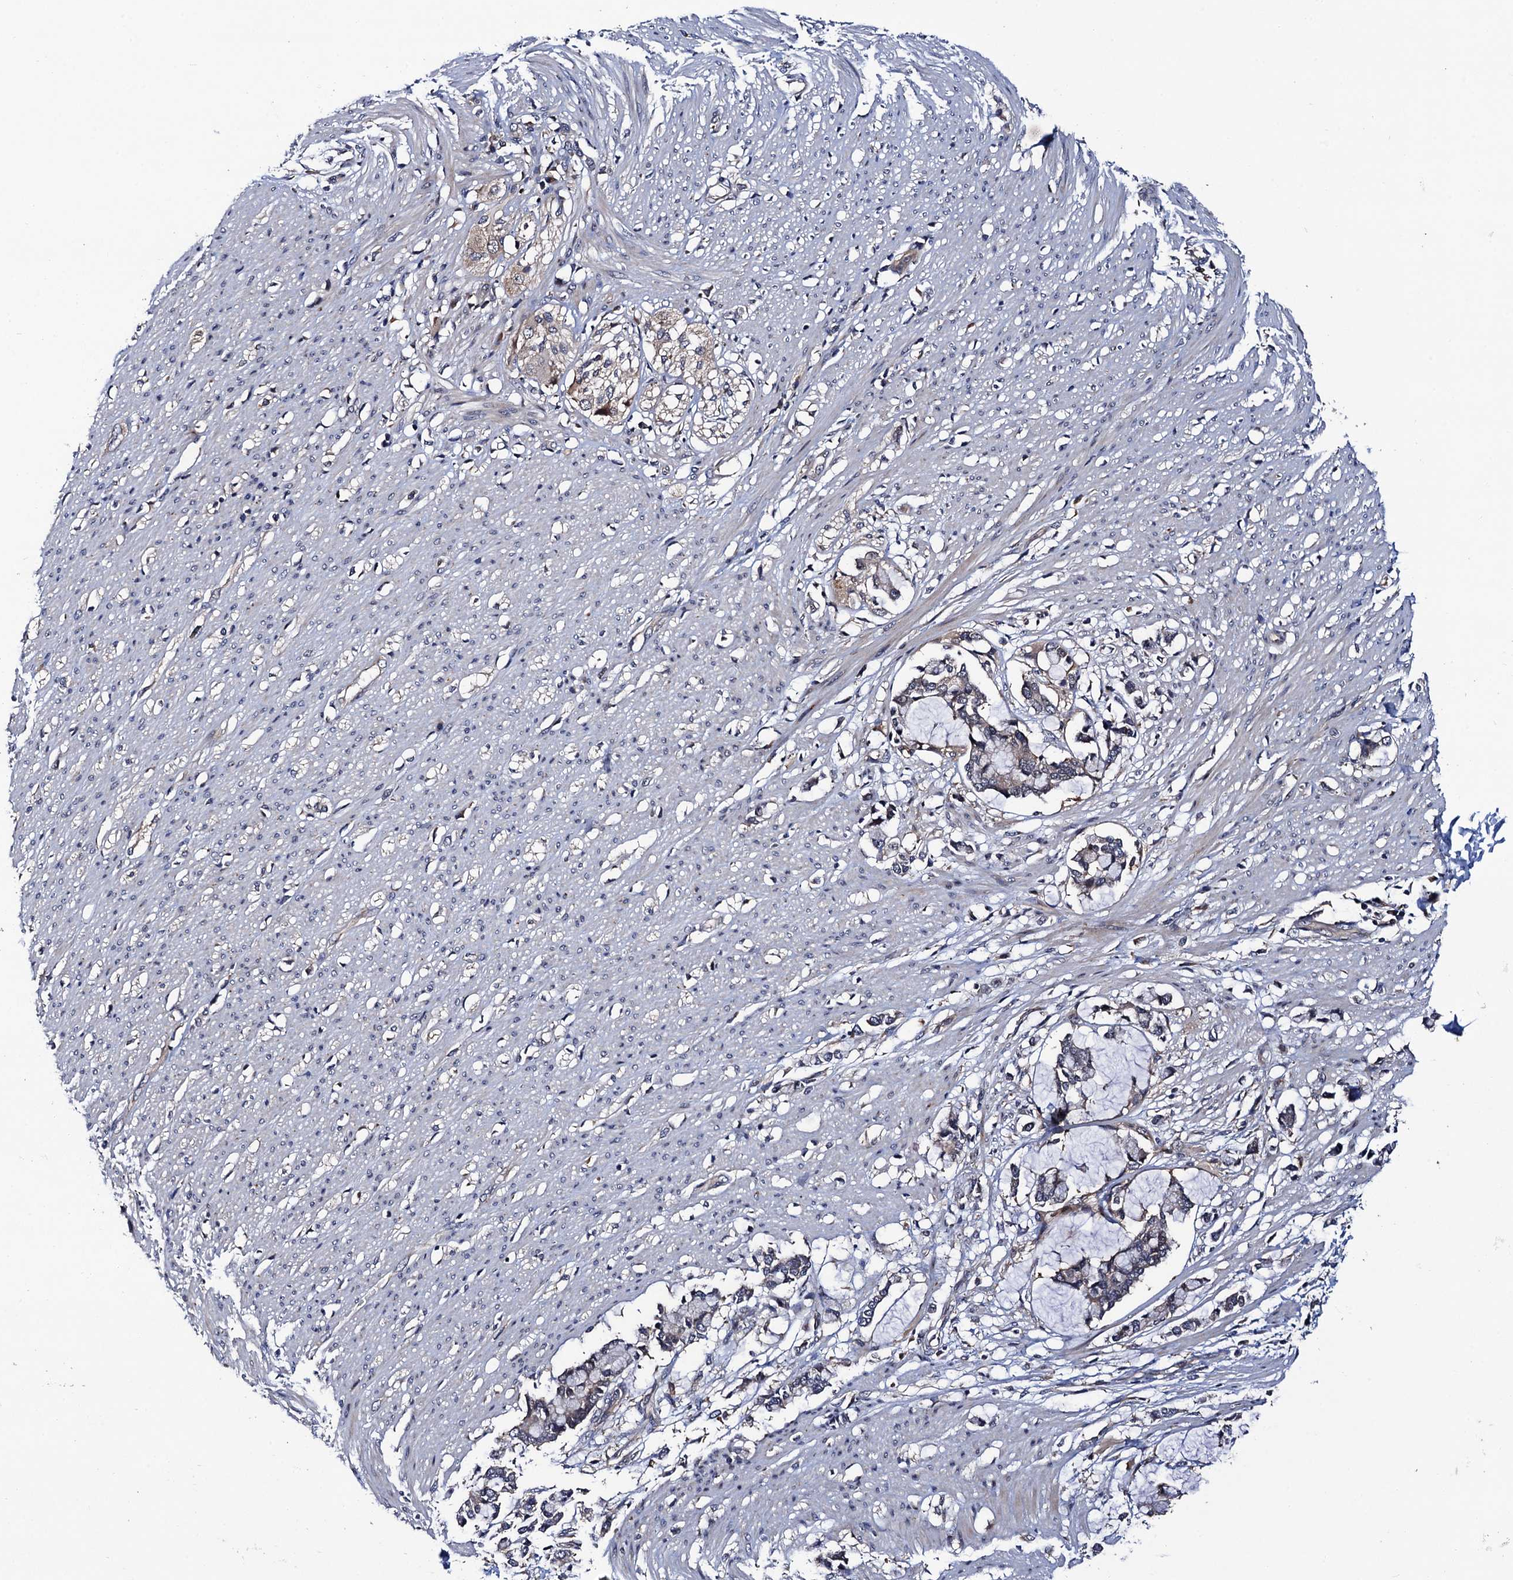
{"staining": {"intensity": "weak", "quantity": "<25%", "location": "cytoplasmic/membranous"}, "tissue": "smooth muscle", "cell_type": "Smooth muscle cells", "image_type": "normal", "snomed": [{"axis": "morphology", "description": "Normal tissue, NOS"}, {"axis": "morphology", "description": "Adenocarcinoma, NOS"}, {"axis": "topography", "description": "Colon"}, {"axis": "topography", "description": "Peripheral nerve tissue"}], "caption": "Immunohistochemistry of normal human smooth muscle displays no positivity in smooth muscle cells.", "gene": "VPS35", "patient": {"sex": "male", "age": 14}}